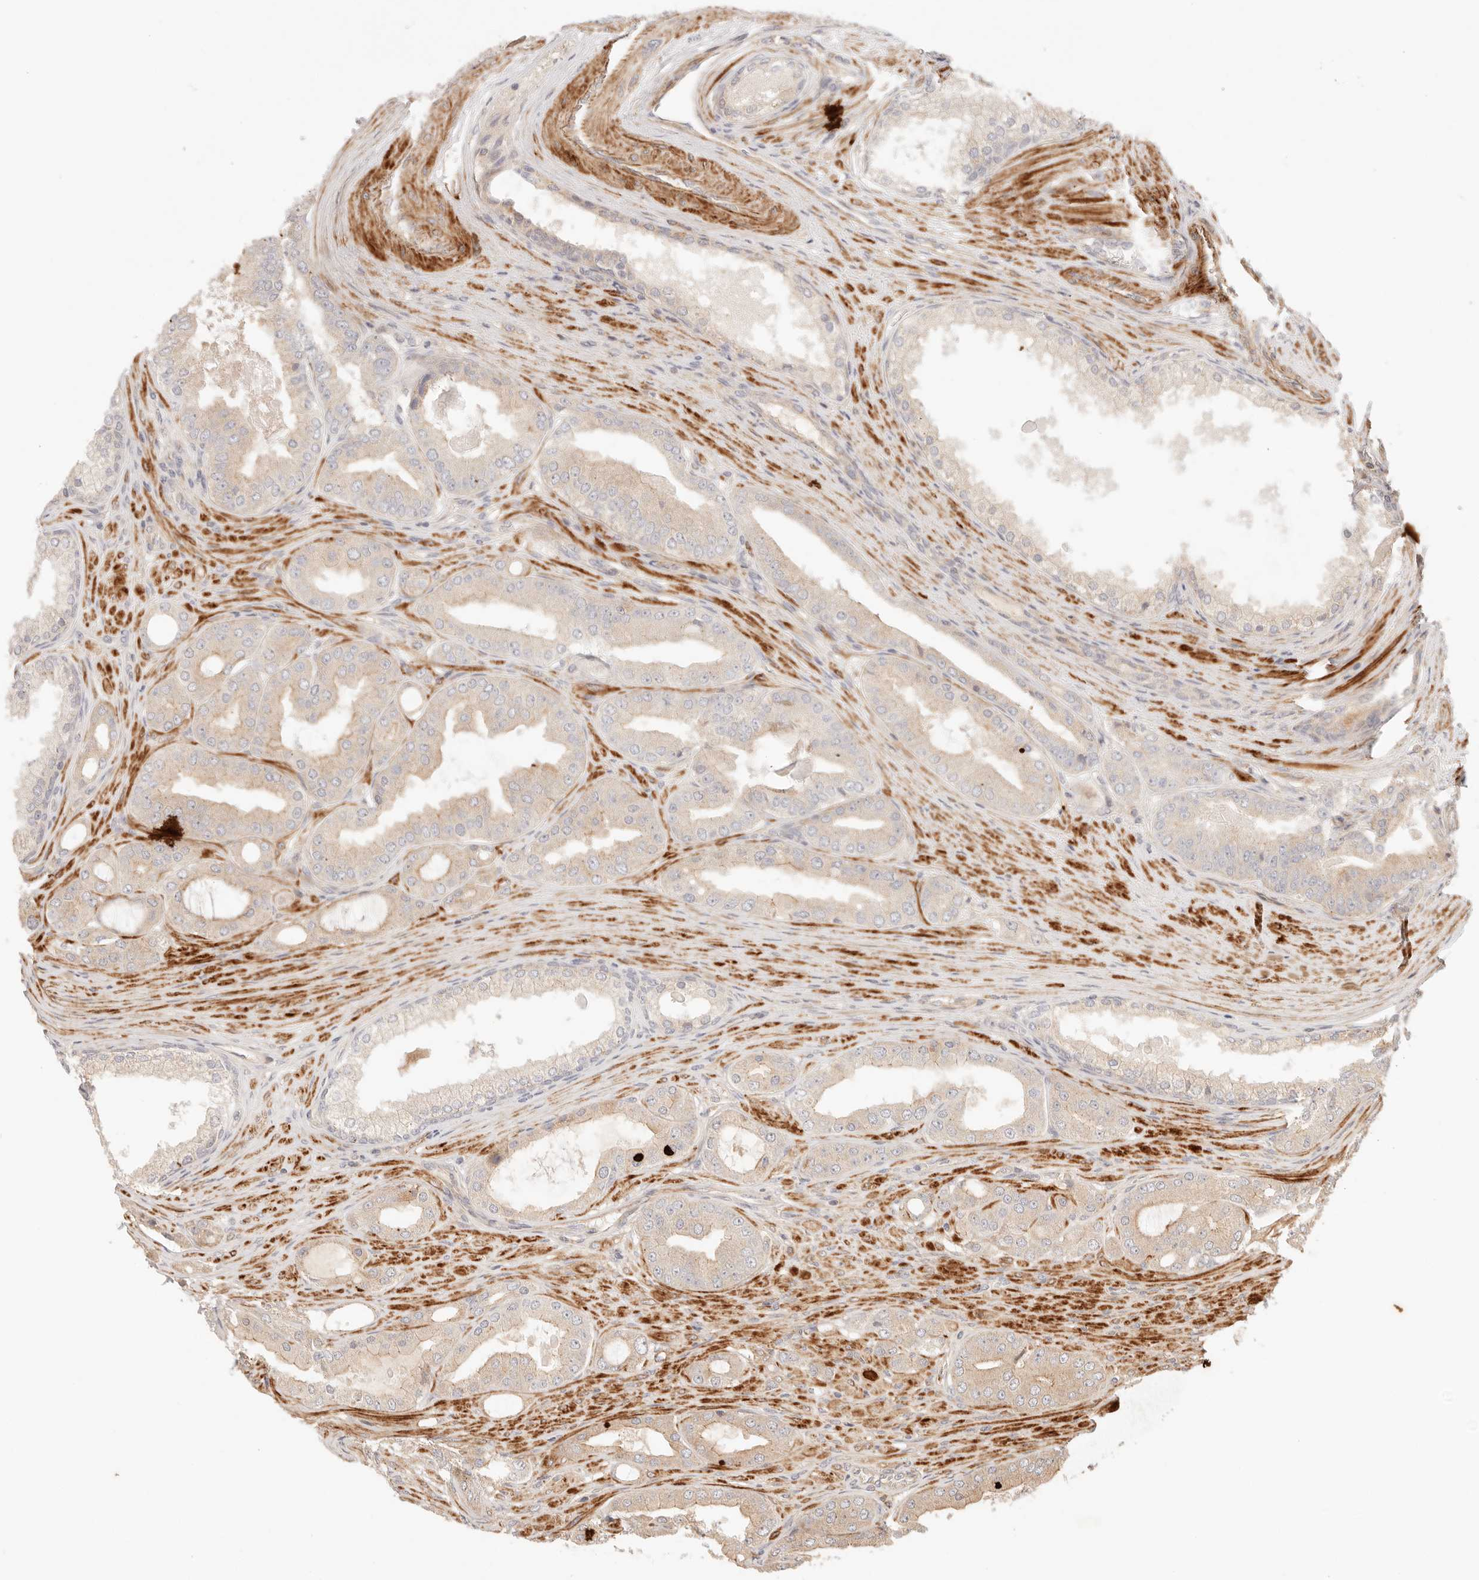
{"staining": {"intensity": "weak", "quantity": "<25%", "location": "cytoplasmic/membranous"}, "tissue": "prostate cancer", "cell_type": "Tumor cells", "image_type": "cancer", "snomed": [{"axis": "morphology", "description": "Adenocarcinoma, High grade"}, {"axis": "topography", "description": "Prostate"}], "caption": "Immunohistochemical staining of adenocarcinoma (high-grade) (prostate) displays no significant staining in tumor cells.", "gene": "IL1R2", "patient": {"sex": "male", "age": 60}}